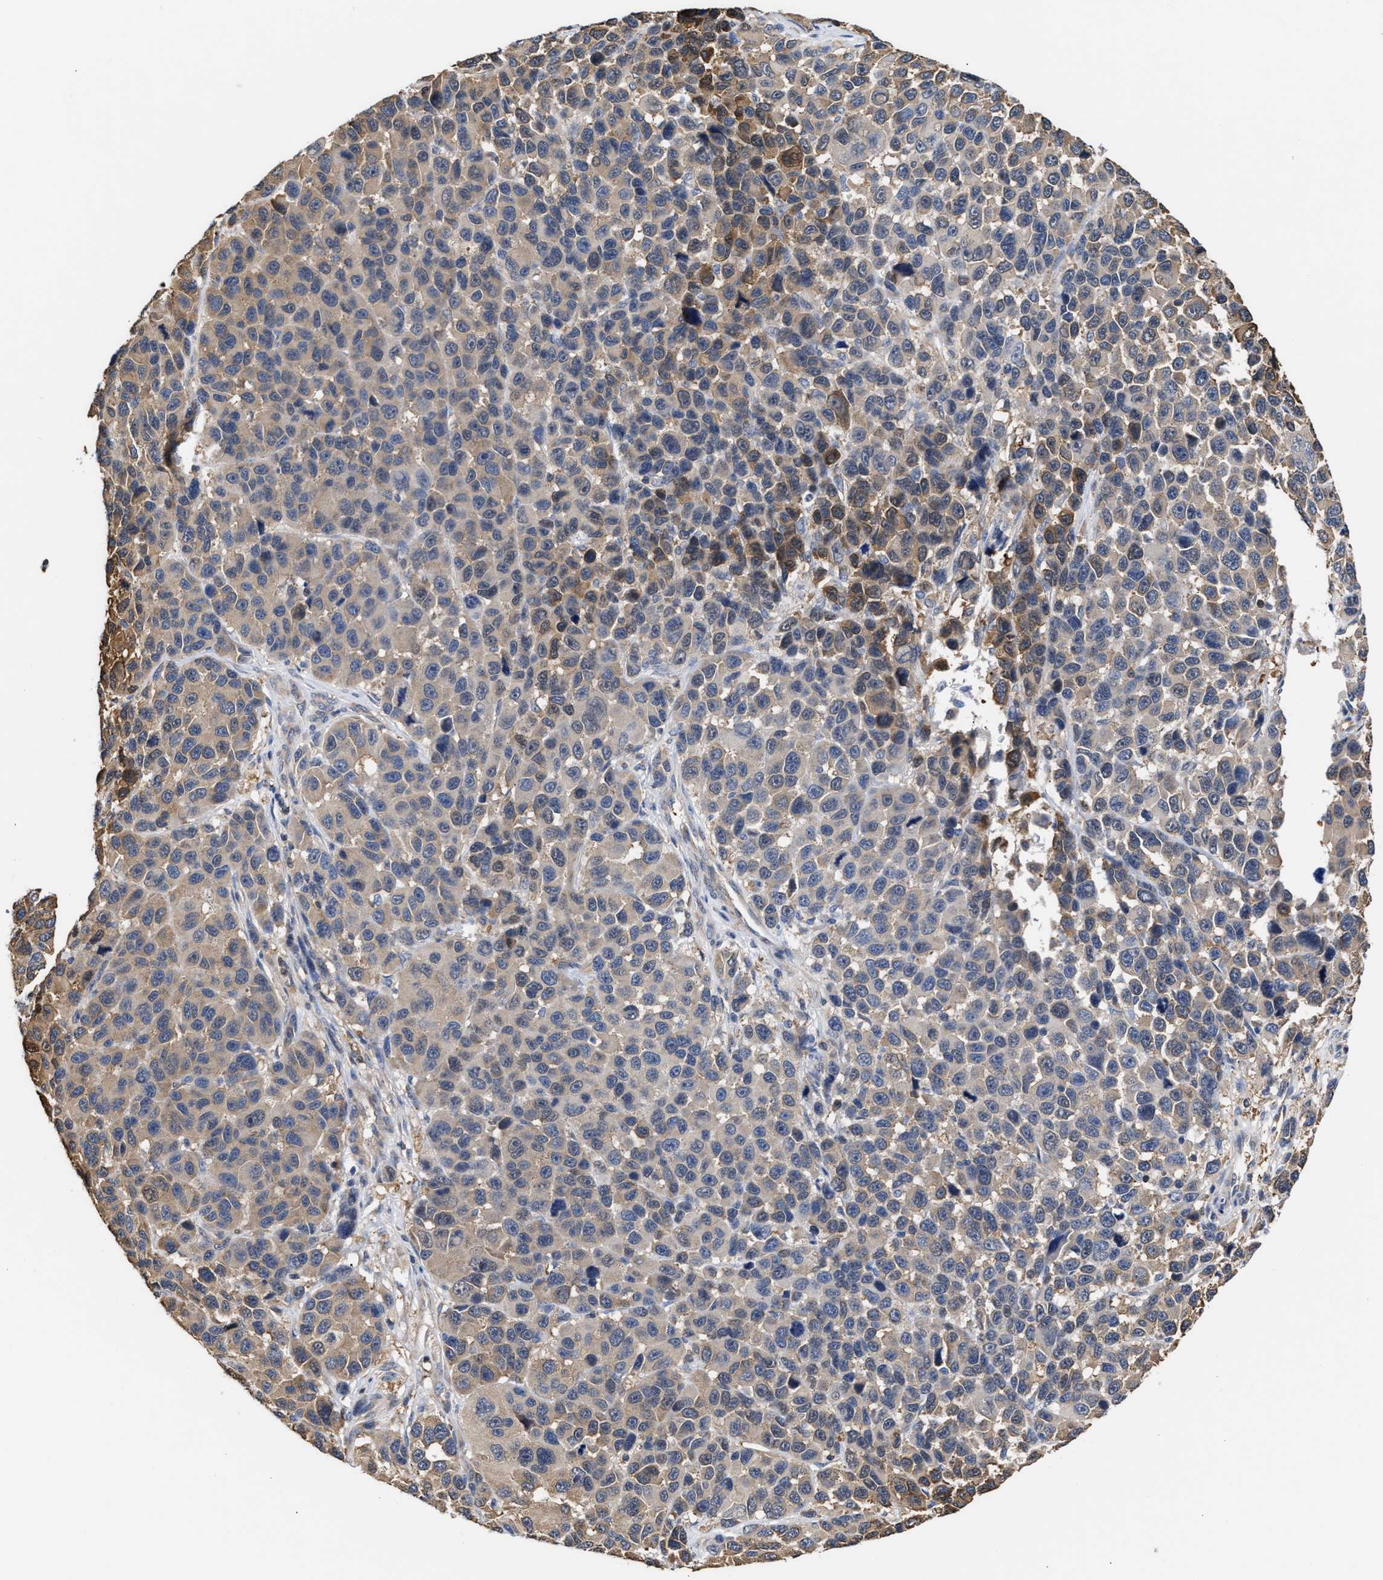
{"staining": {"intensity": "moderate", "quantity": "<25%", "location": "cytoplasmic/membranous"}, "tissue": "melanoma", "cell_type": "Tumor cells", "image_type": "cancer", "snomed": [{"axis": "morphology", "description": "Malignant melanoma, NOS"}, {"axis": "topography", "description": "Skin"}], "caption": "Immunohistochemical staining of human melanoma displays low levels of moderate cytoplasmic/membranous protein expression in approximately <25% of tumor cells.", "gene": "KLHDC1", "patient": {"sex": "male", "age": 53}}